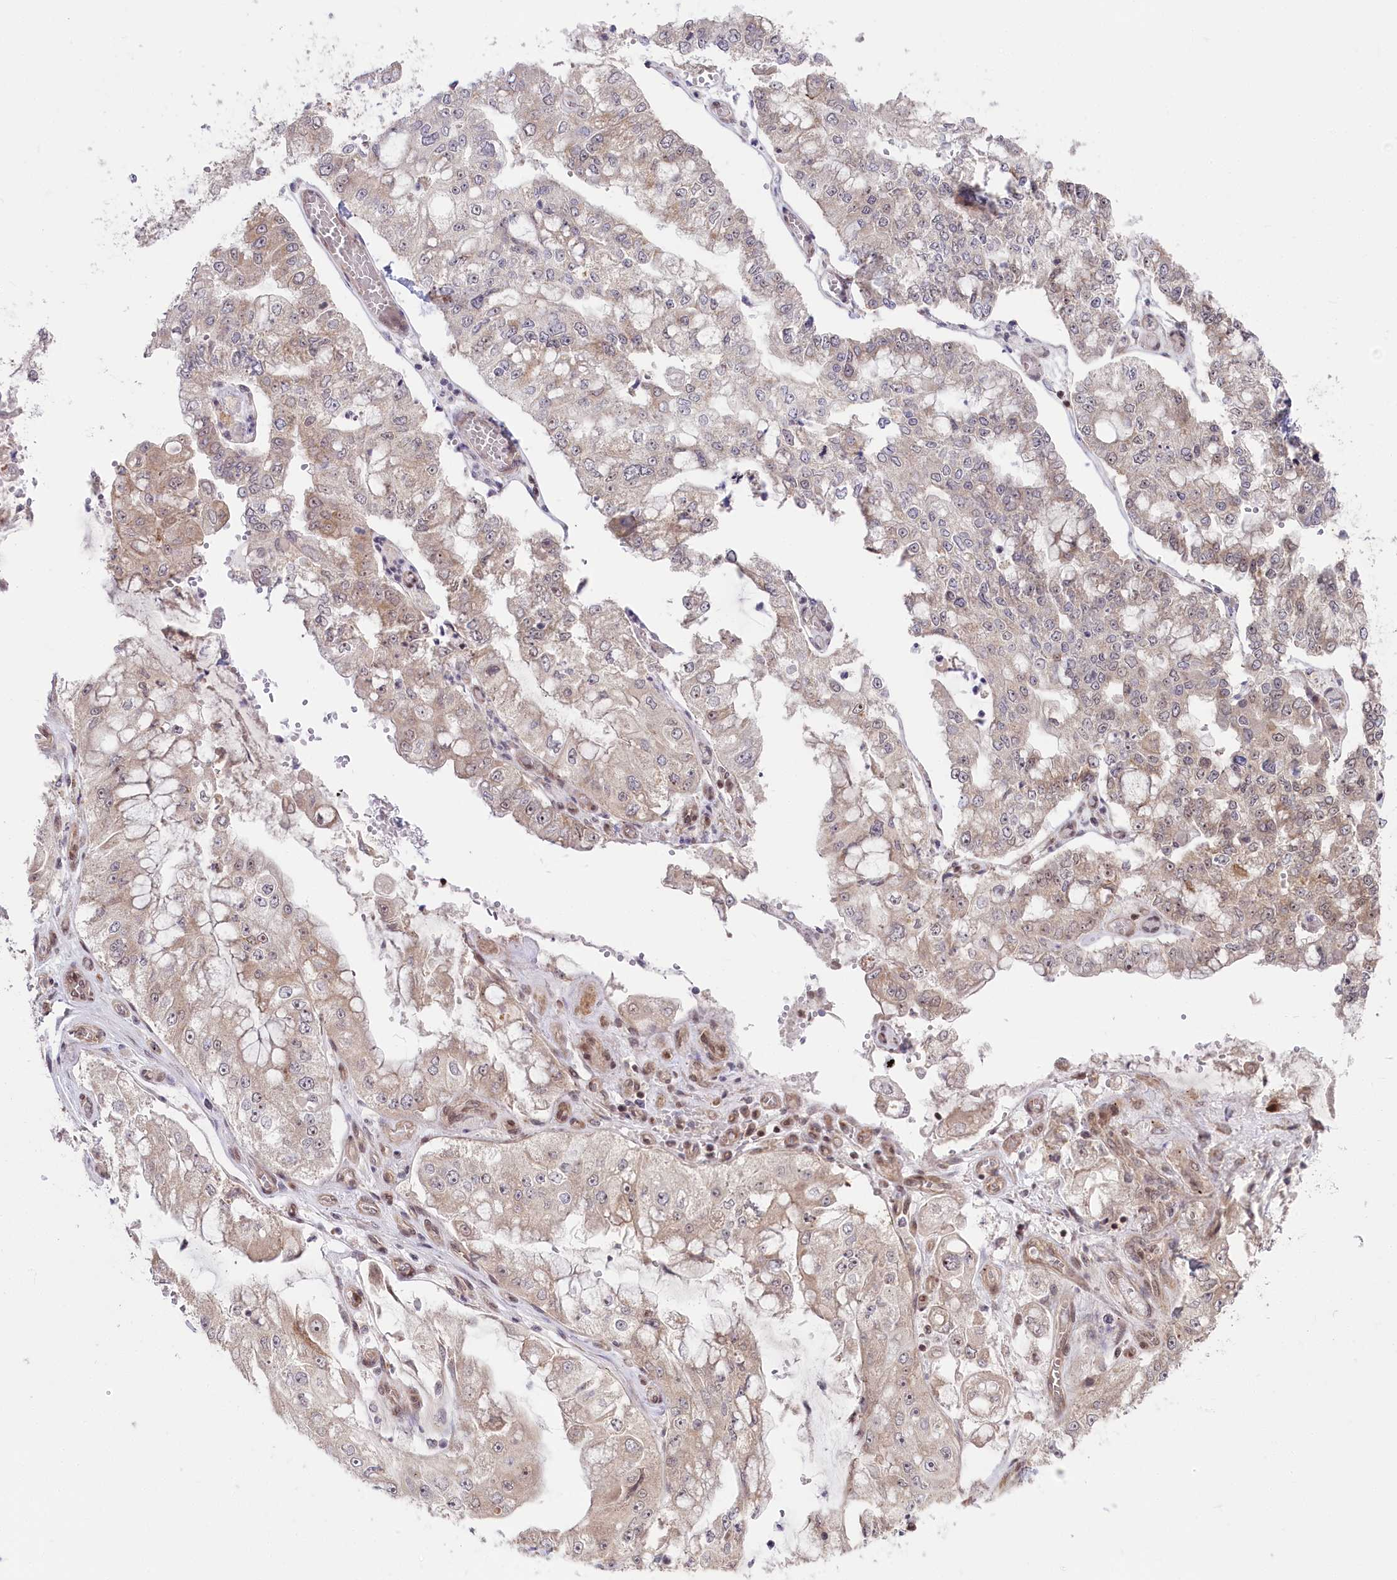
{"staining": {"intensity": "weak", "quantity": "<25%", "location": "cytoplasmic/membranous,nuclear"}, "tissue": "stomach cancer", "cell_type": "Tumor cells", "image_type": "cancer", "snomed": [{"axis": "morphology", "description": "Adenocarcinoma, NOS"}, {"axis": "topography", "description": "Stomach"}], "caption": "IHC of human stomach cancer demonstrates no expression in tumor cells.", "gene": "CGGBP1", "patient": {"sex": "male", "age": 76}}